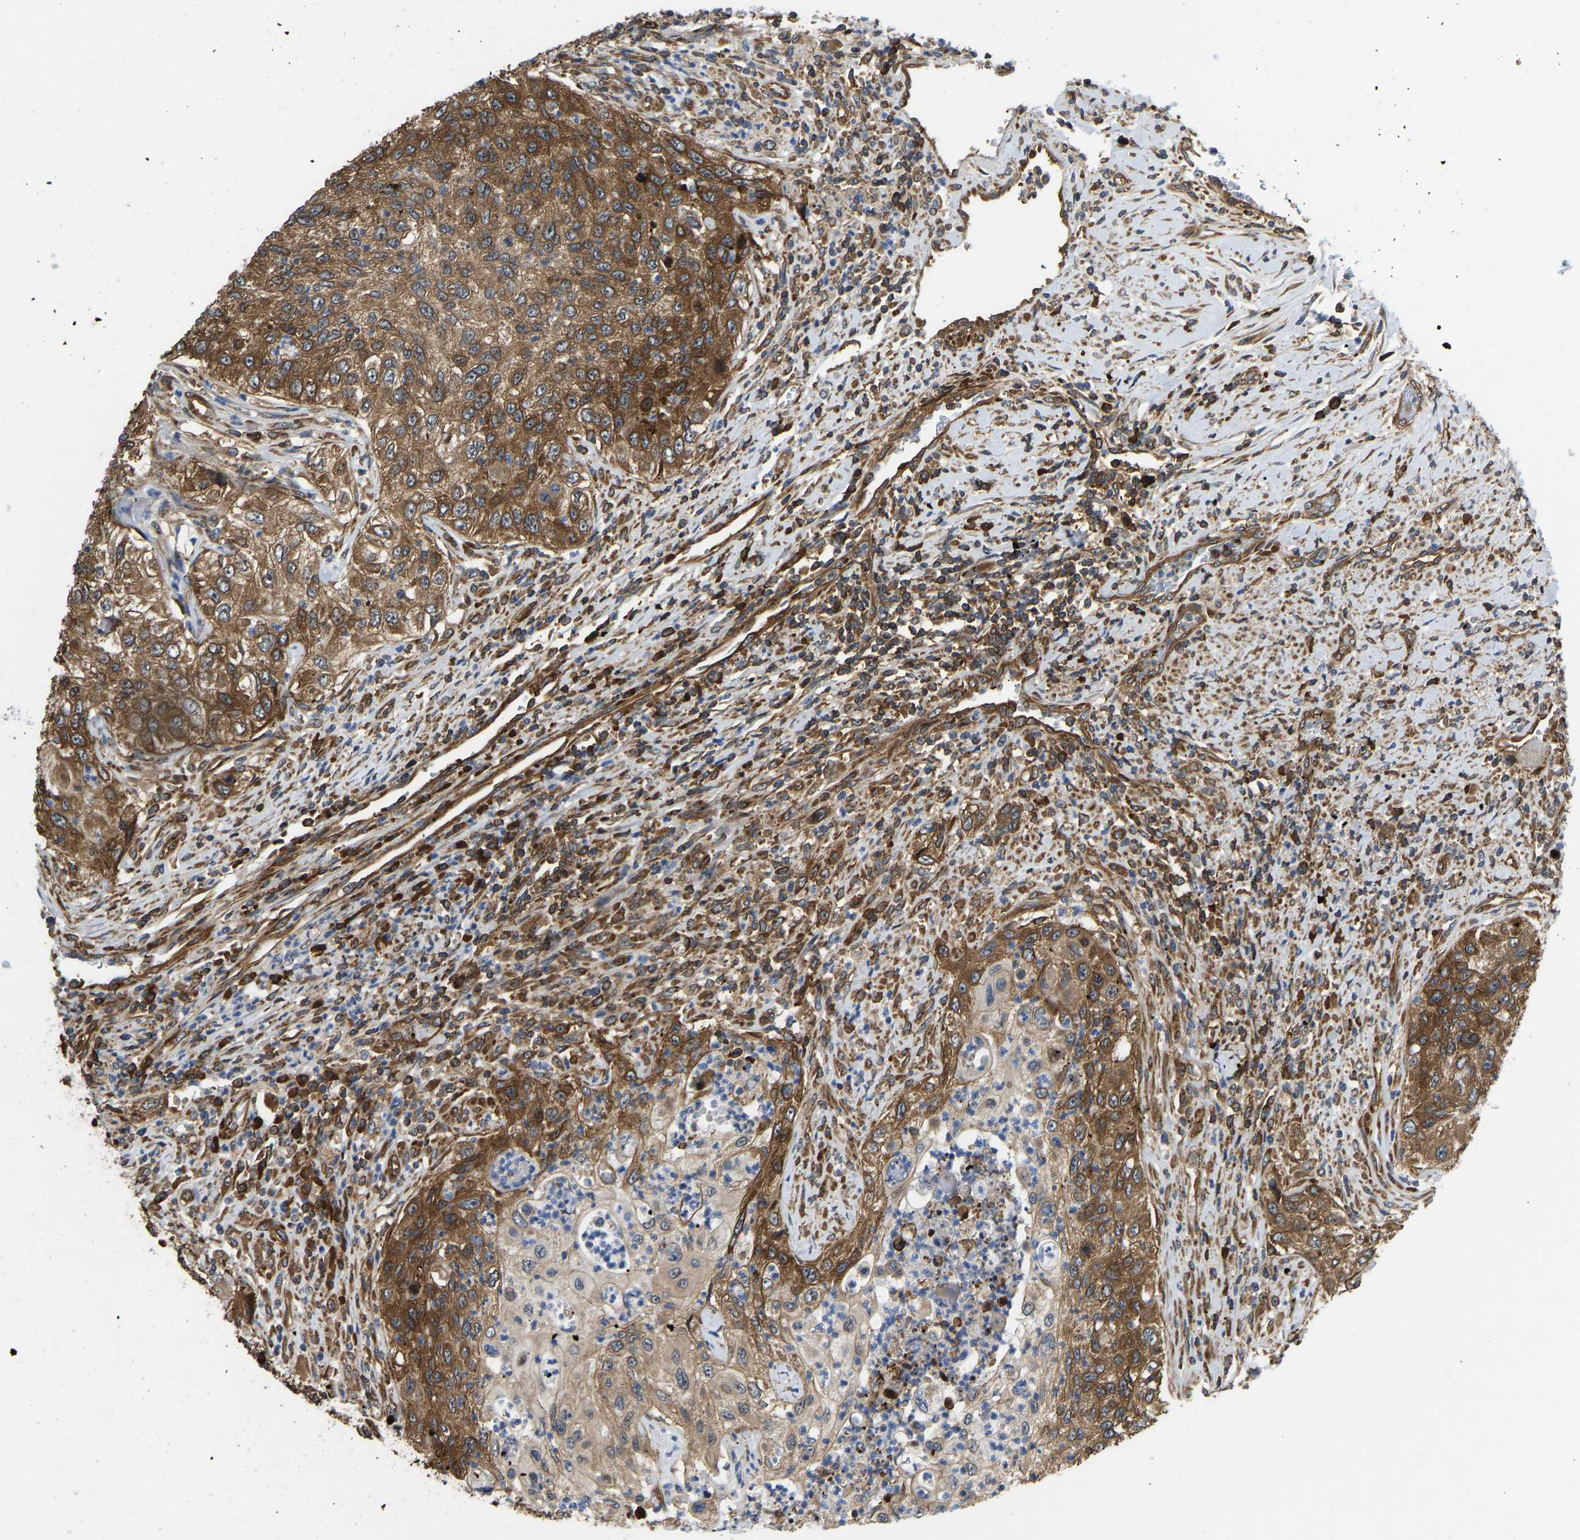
{"staining": {"intensity": "moderate", "quantity": ">75%", "location": "cytoplasmic/membranous"}, "tissue": "urothelial cancer", "cell_type": "Tumor cells", "image_type": "cancer", "snomed": [{"axis": "morphology", "description": "Urothelial carcinoma, High grade"}, {"axis": "topography", "description": "Urinary bladder"}], "caption": "Urothelial carcinoma (high-grade) stained with a protein marker displays moderate staining in tumor cells.", "gene": "RASGRF2", "patient": {"sex": "female", "age": 60}}